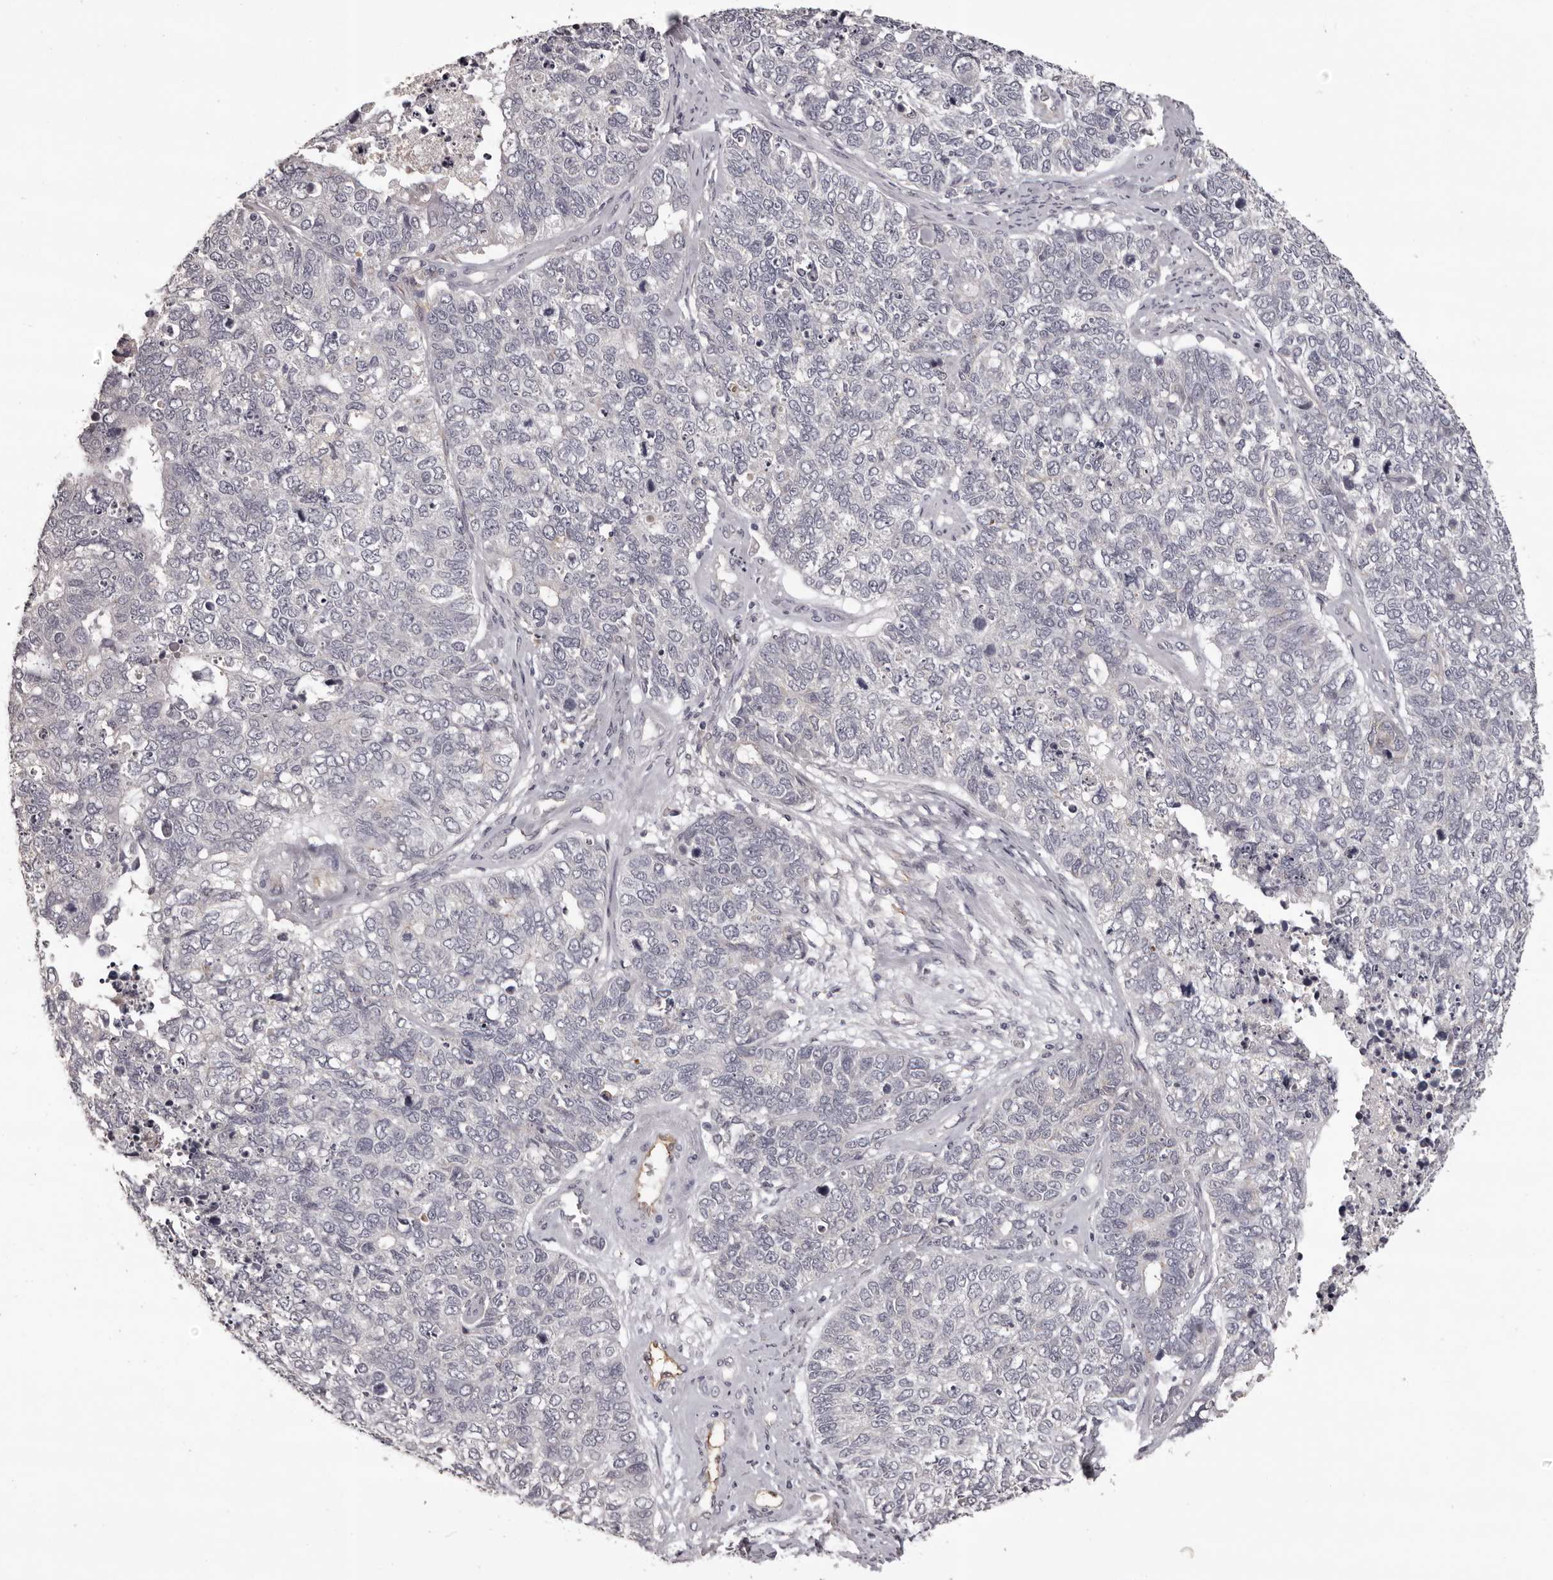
{"staining": {"intensity": "negative", "quantity": "none", "location": "none"}, "tissue": "cervical cancer", "cell_type": "Tumor cells", "image_type": "cancer", "snomed": [{"axis": "morphology", "description": "Squamous cell carcinoma, NOS"}, {"axis": "topography", "description": "Cervix"}], "caption": "Immunohistochemistry (IHC) image of neoplastic tissue: human cervical squamous cell carcinoma stained with DAB (3,3'-diaminobenzidine) exhibits no significant protein staining in tumor cells.", "gene": "GPR78", "patient": {"sex": "female", "age": 63}}